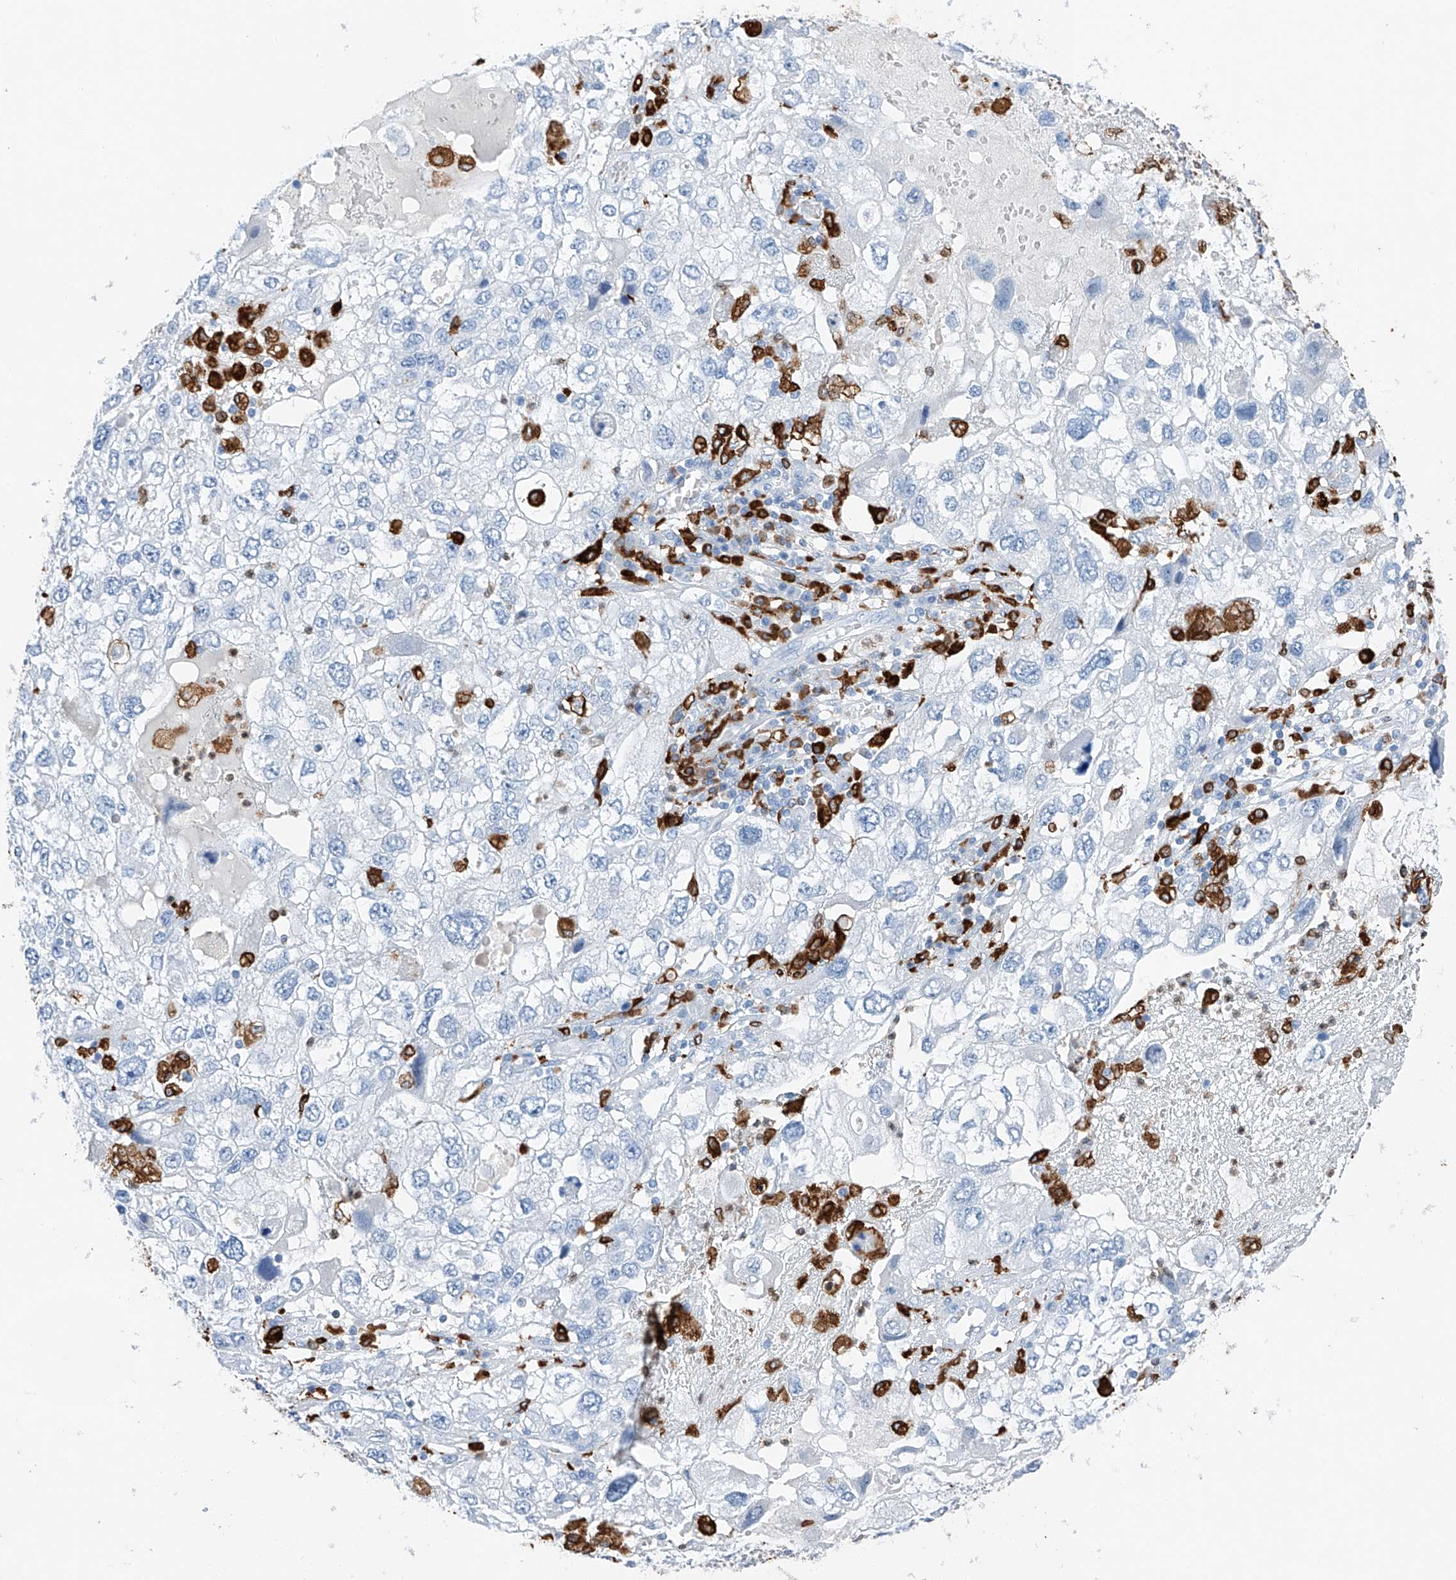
{"staining": {"intensity": "negative", "quantity": "none", "location": "none"}, "tissue": "endometrial cancer", "cell_type": "Tumor cells", "image_type": "cancer", "snomed": [{"axis": "morphology", "description": "Adenocarcinoma, NOS"}, {"axis": "topography", "description": "Endometrium"}], "caption": "High magnification brightfield microscopy of endometrial adenocarcinoma stained with DAB (3,3'-diaminobenzidine) (brown) and counterstained with hematoxylin (blue): tumor cells show no significant expression.", "gene": "TBXAS1", "patient": {"sex": "female", "age": 49}}